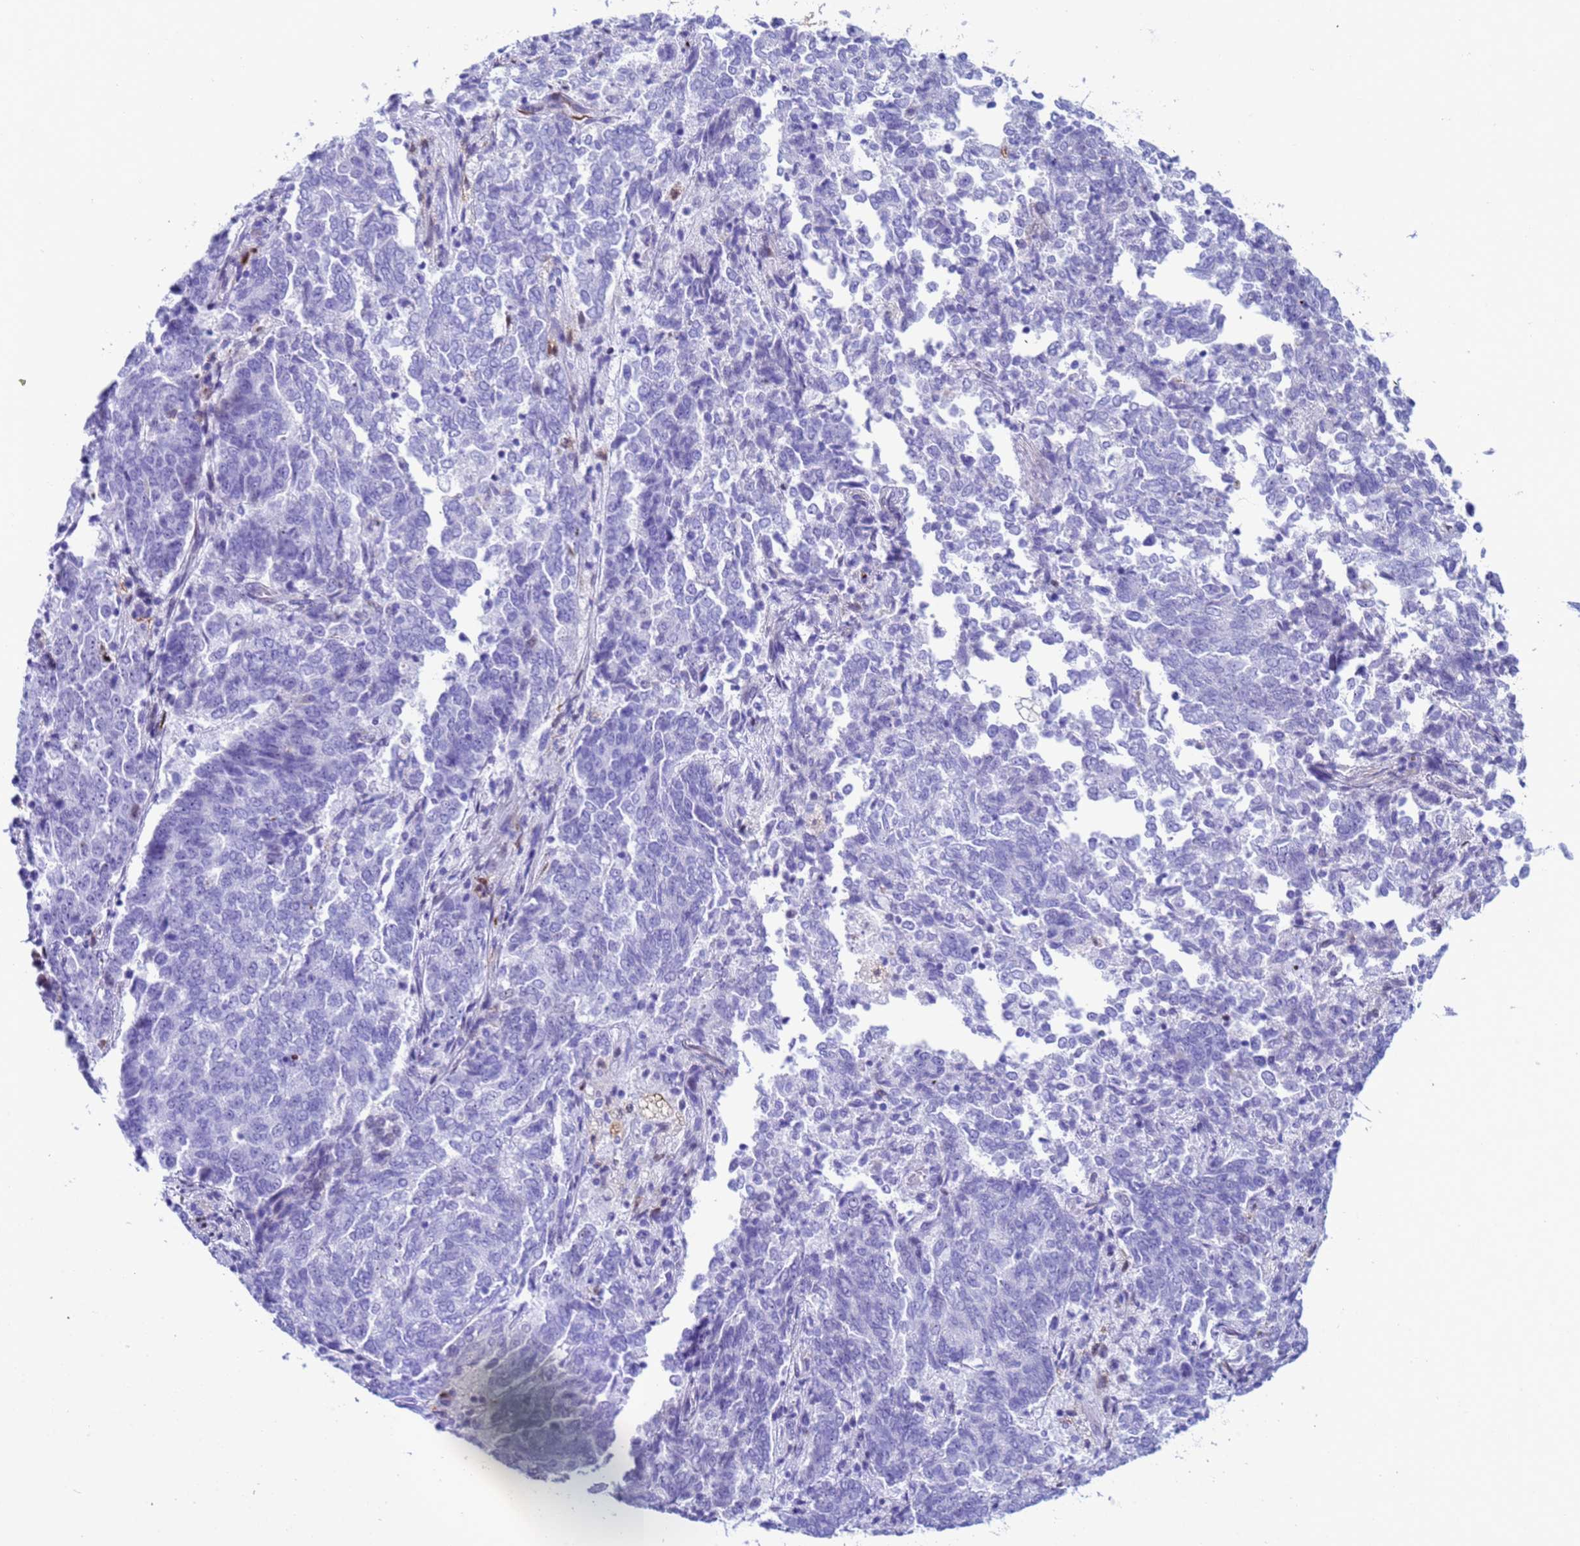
{"staining": {"intensity": "negative", "quantity": "none", "location": "none"}, "tissue": "endometrial cancer", "cell_type": "Tumor cells", "image_type": "cancer", "snomed": [{"axis": "morphology", "description": "Adenocarcinoma, NOS"}, {"axis": "topography", "description": "Endometrium"}], "caption": "Immunohistochemical staining of human endometrial cancer displays no significant expression in tumor cells.", "gene": "POP5", "patient": {"sex": "female", "age": 80}}